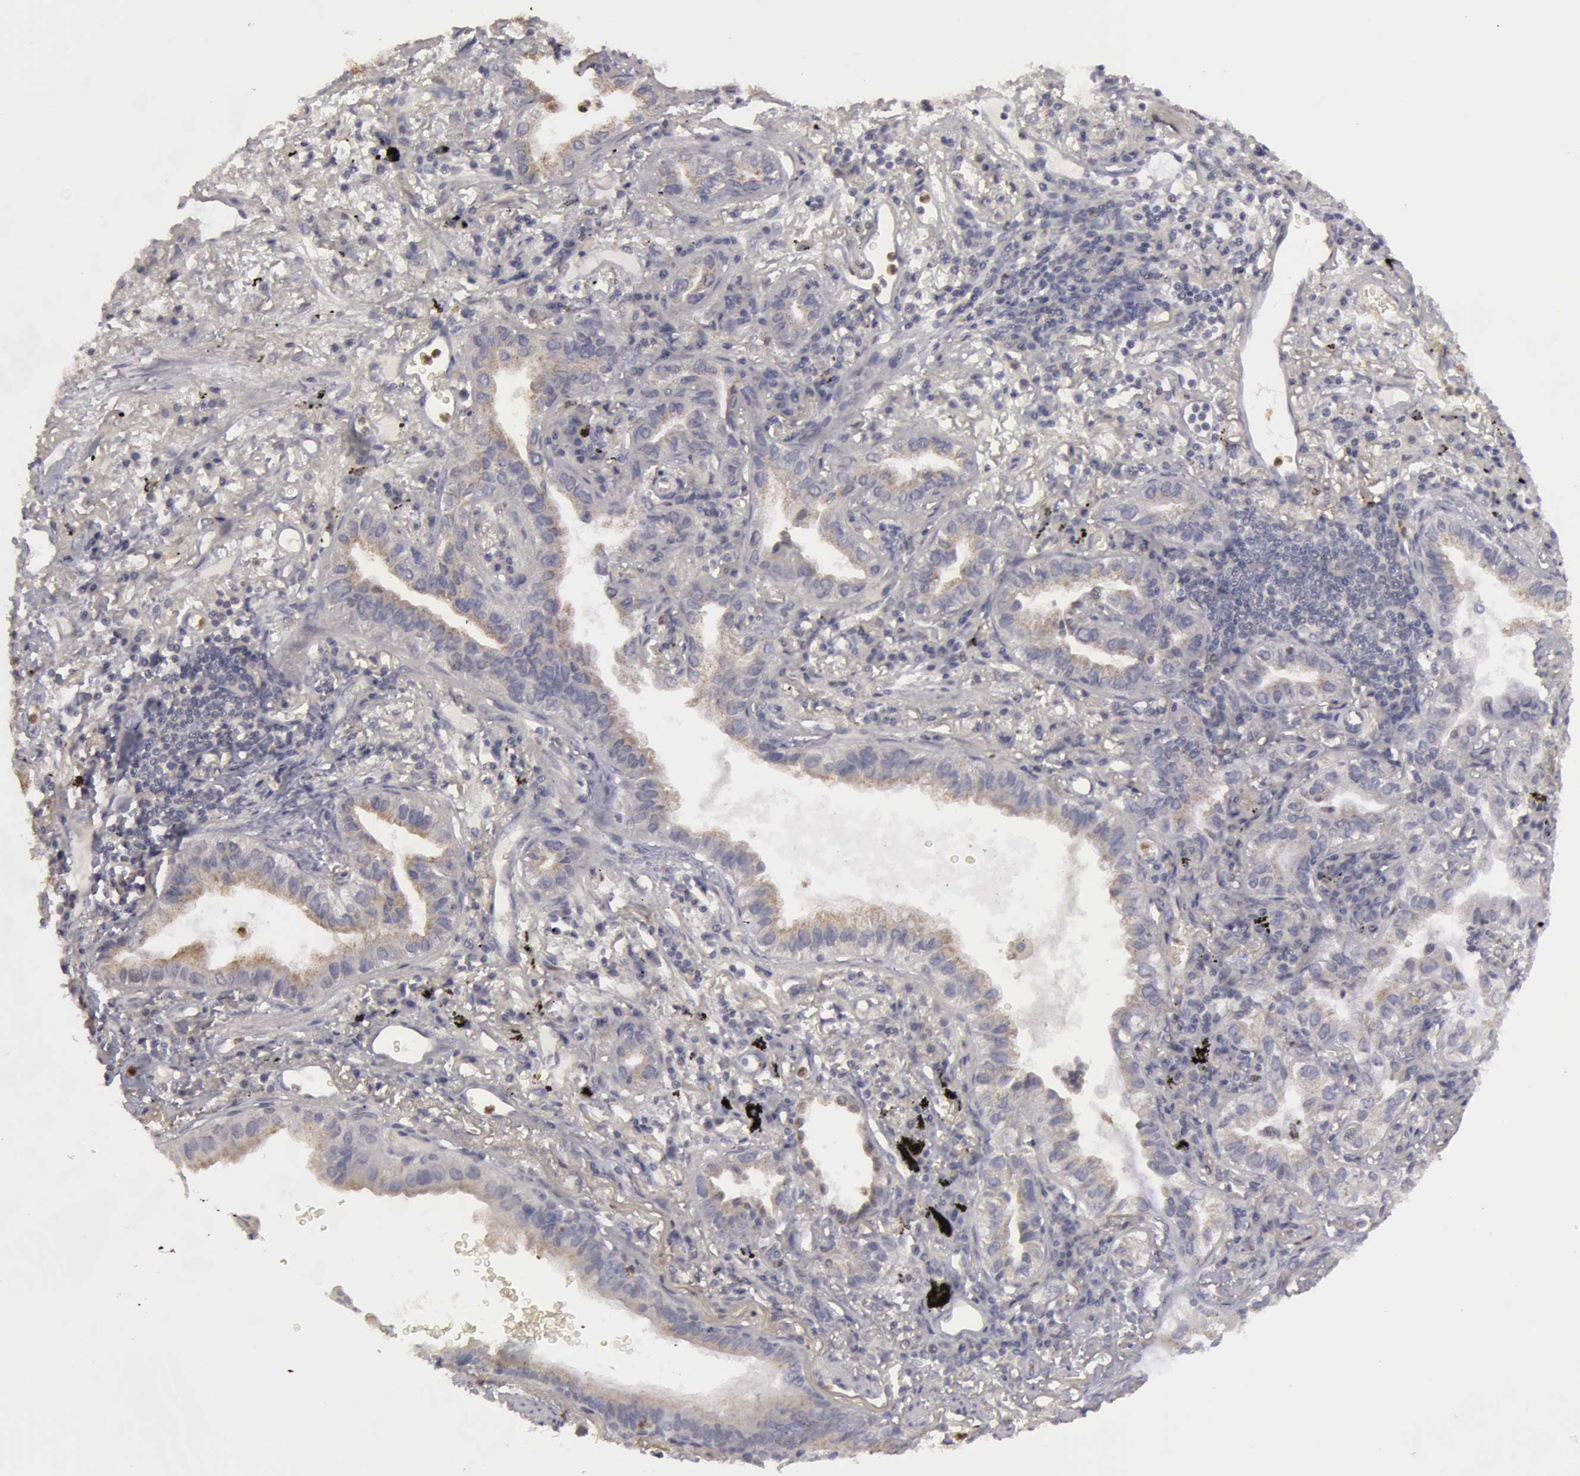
{"staining": {"intensity": "weak", "quantity": "25%-75%", "location": "cytoplasmic/membranous"}, "tissue": "lung cancer", "cell_type": "Tumor cells", "image_type": "cancer", "snomed": [{"axis": "morphology", "description": "Adenocarcinoma, NOS"}, {"axis": "topography", "description": "Lung"}], "caption": "Human adenocarcinoma (lung) stained with a protein marker displays weak staining in tumor cells.", "gene": "CAT", "patient": {"sex": "female", "age": 50}}